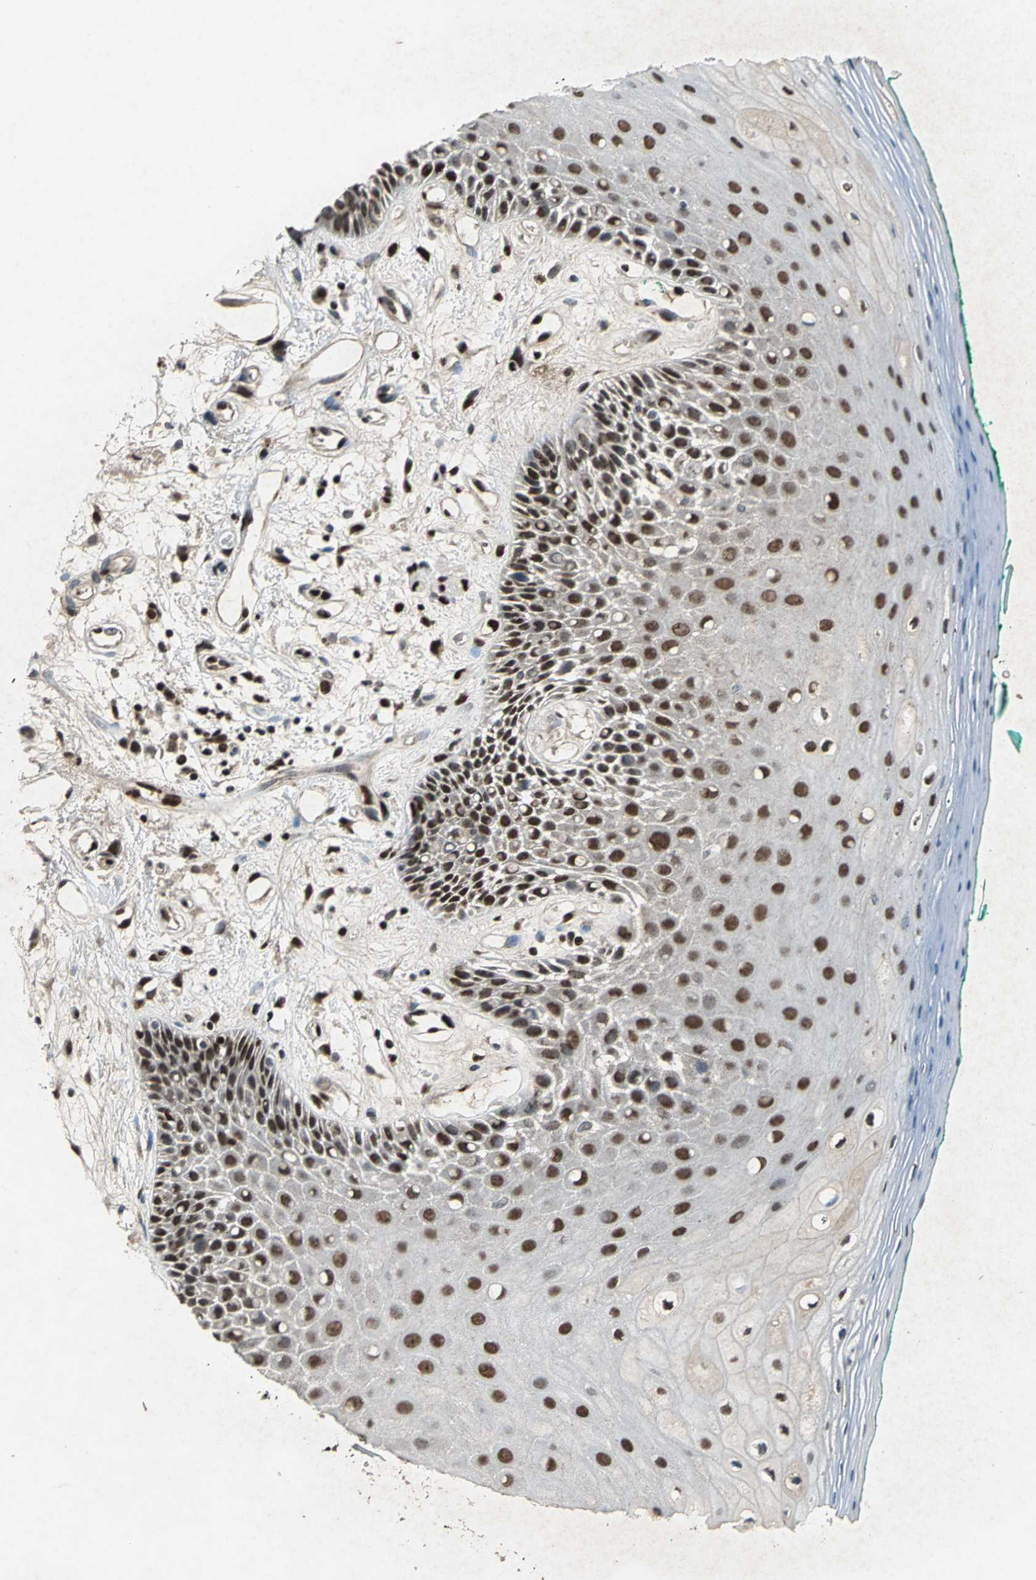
{"staining": {"intensity": "moderate", "quantity": ">75%", "location": "nuclear"}, "tissue": "oral mucosa", "cell_type": "Squamous epithelial cells", "image_type": "normal", "snomed": [{"axis": "morphology", "description": "Normal tissue, NOS"}, {"axis": "morphology", "description": "Squamous cell carcinoma, NOS"}, {"axis": "topography", "description": "Skeletal muscle"}, {"axis": "topography", "description": "Oral tissue"}, {"axis": "topography", "description": "Head-Neck"}], "caption": "Squamous epithelial cells exhibit moderate nuclear expression in approximately >75% of cells in unremarkable oral mucosa. (Stains: DAB (3,3'-diaminobenzidine) in brown, nuclei in blue, Microscopy: brightfield microscopy at high magnification).", "gene": "ANP32A", "patient": {"sex": "female", "age": 84}}